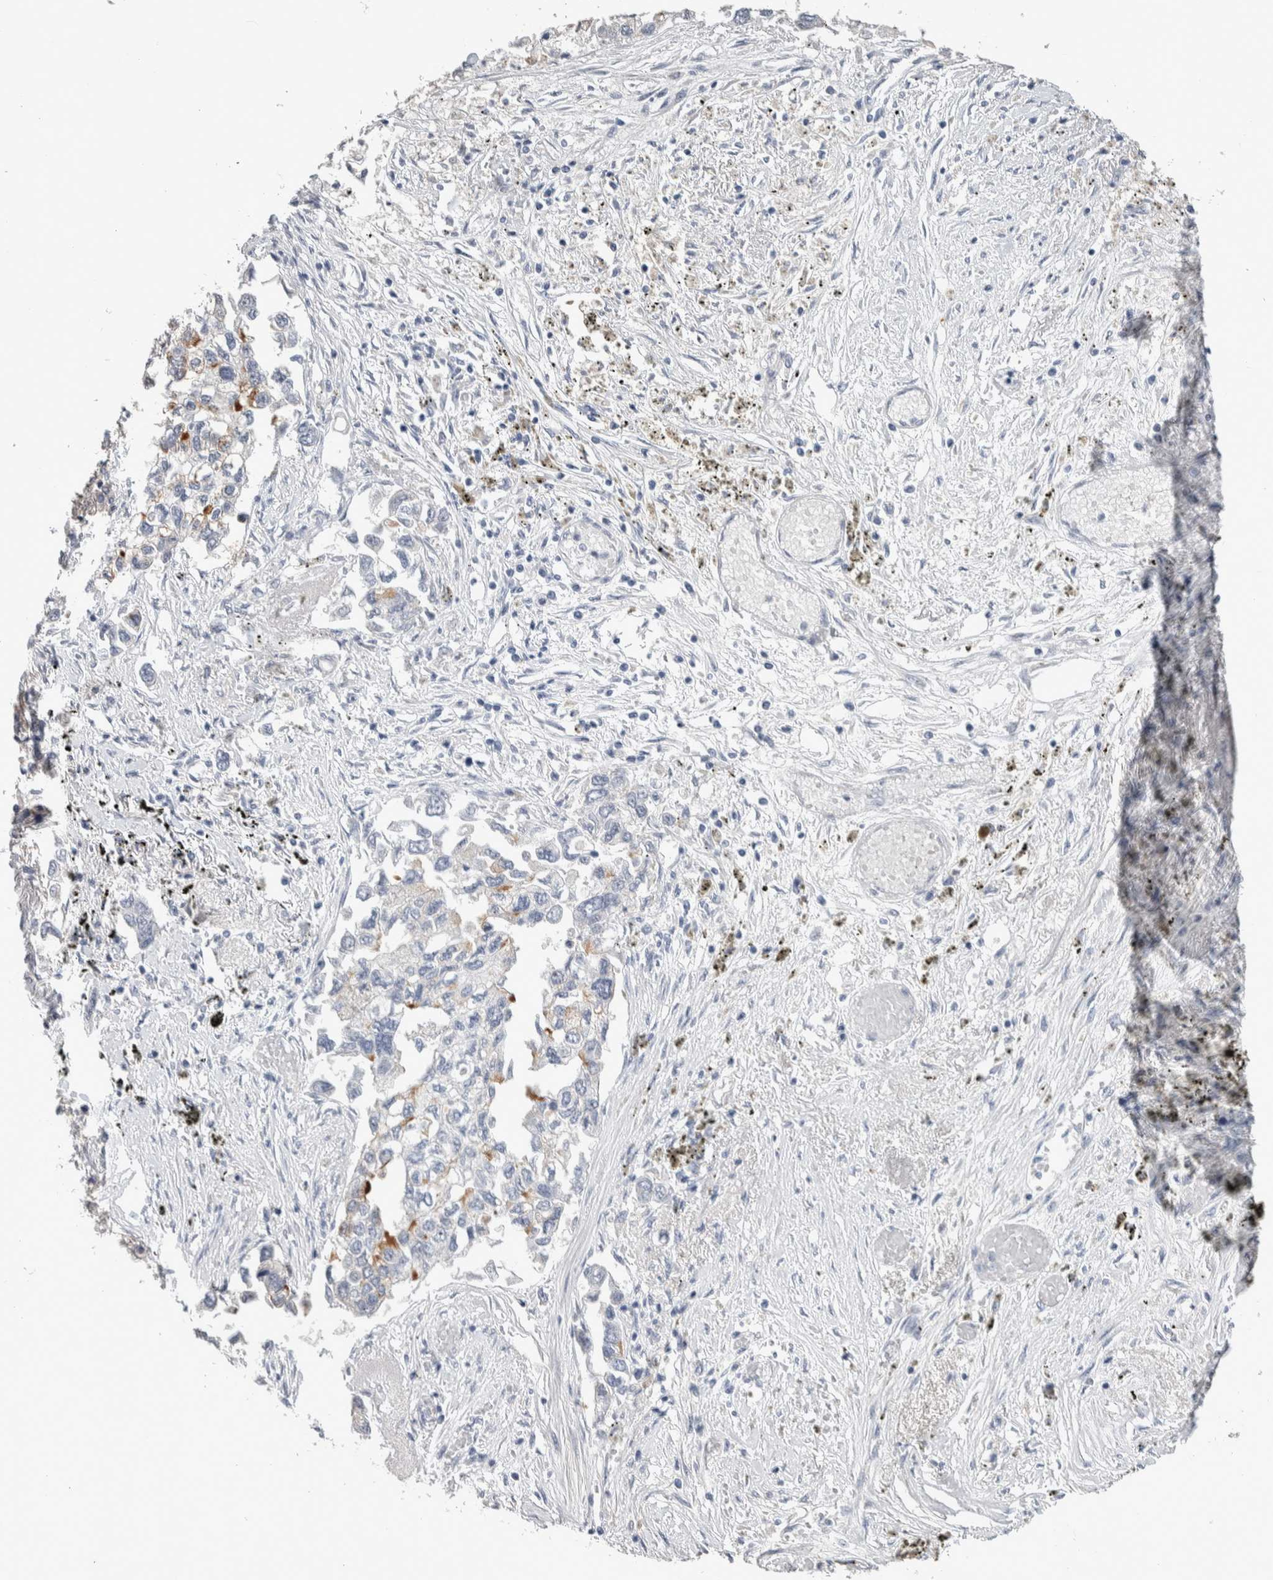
{"staining": {"intensity": "weak", "quantity": "<25%", "location": "cytoplasmic/membranous"}, "tissue": "lung cancer", "cell_type": "Tumor cells", "image_type": "cancer", "snomed": [{"axis": "morphology", "description": "Inflammation, NOS"}, {"axis": "morphology", "description": "Adenocarcinoma, NOS"}, {"axis": "topography", "description": "Lung"}], "caption": "There is no significant positivity in tumor cells of lung adenocarcinoma. (DAB (3,3'-diaminobenzidine) immunohistochemistry, high magnification).", "gene": "TMEM102", "patient": {"sex": "male", "age": 63}}